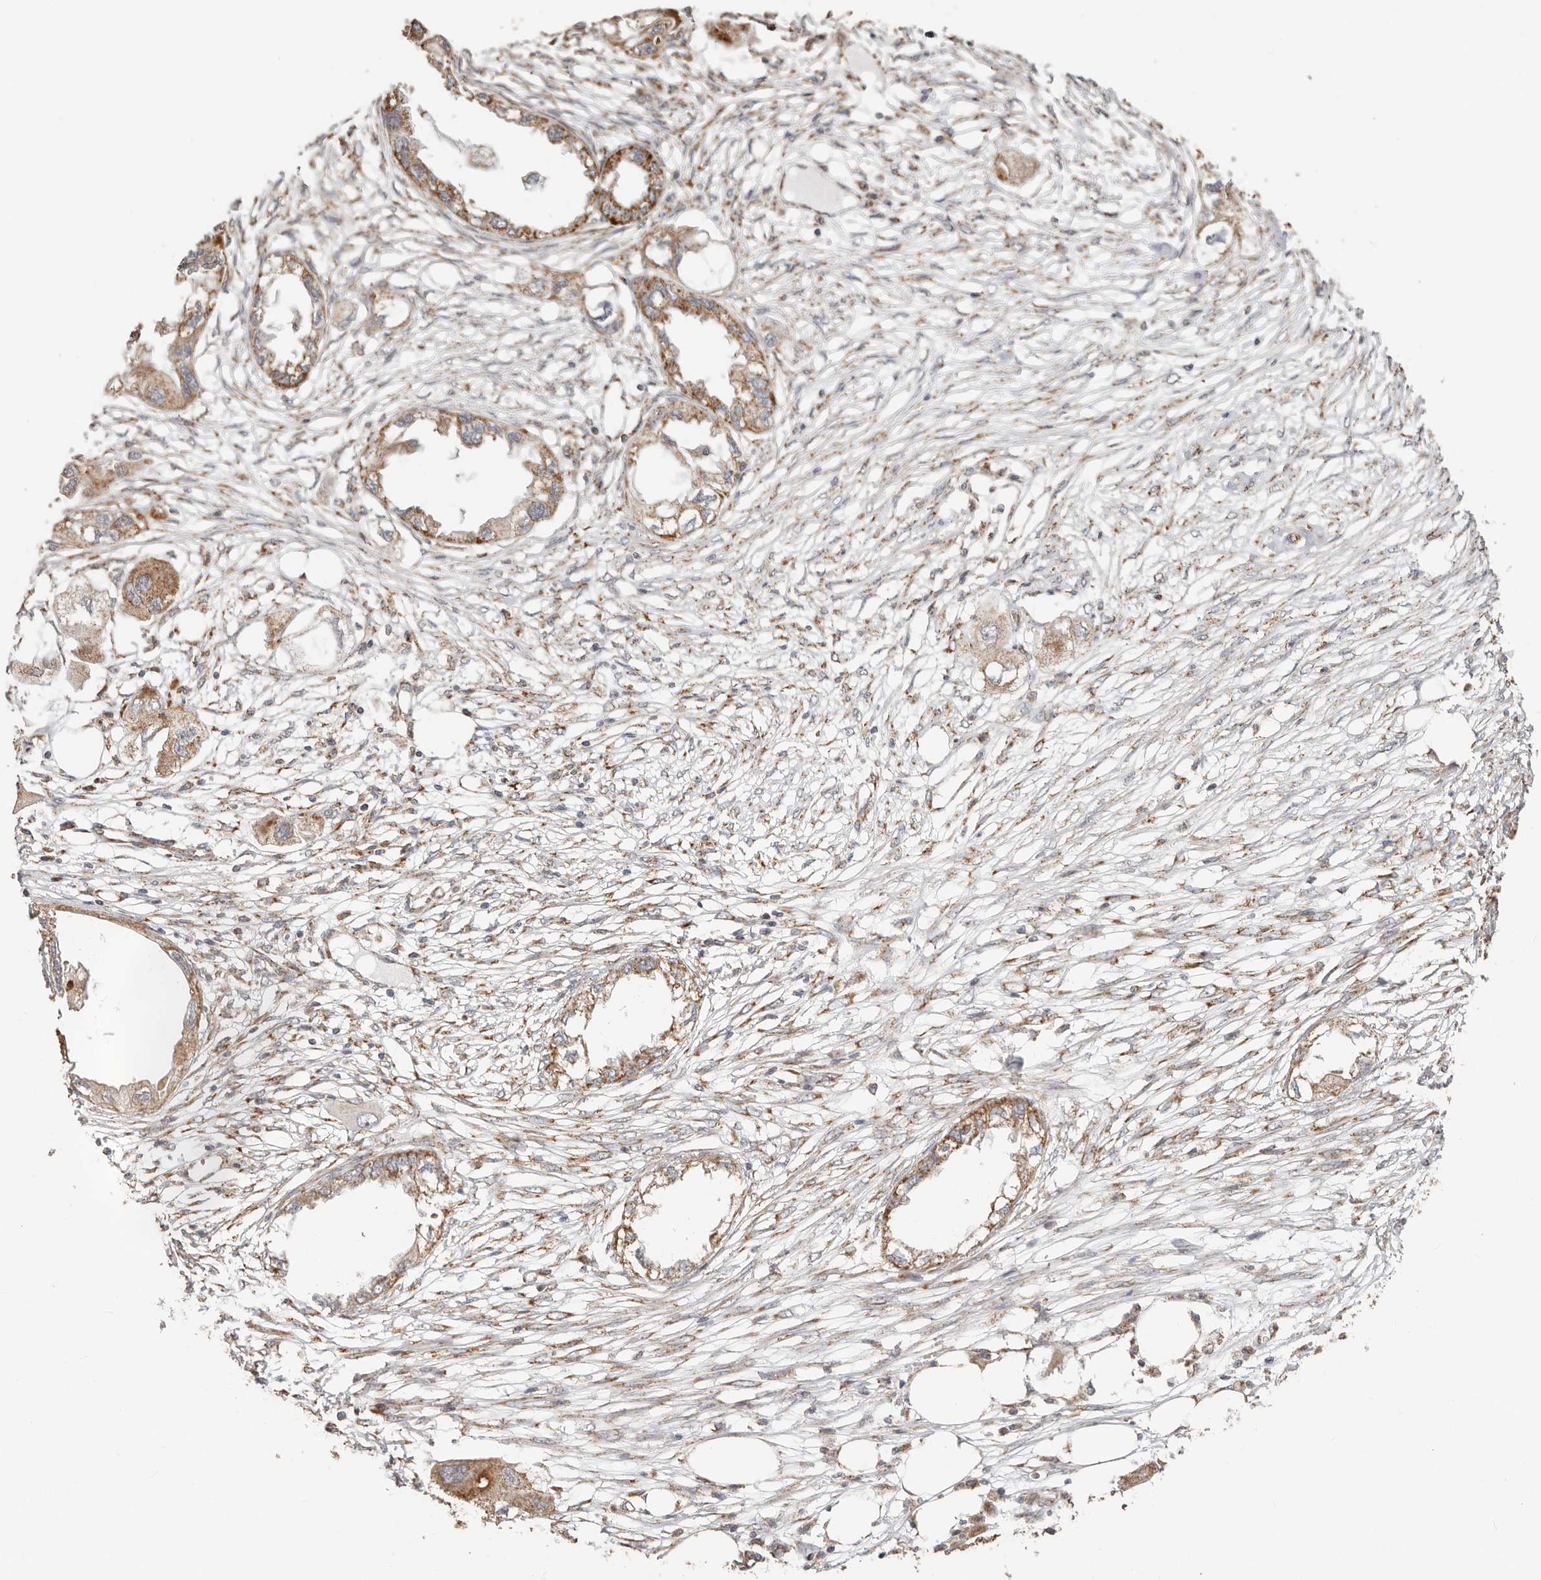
{"staining": {"intensity": "moderate", "quantity": ">75%", "location": "cytoplasmic/membranous"}, "tissue": "endometrial cancer", "cell_type": "Tumor cells", "image_type": "cancer", "snomed": [{"axis": "morphology", "description": "Adenocarcinoma, NOS"}, {"axis": "morphology", "description": "Adenocarcinoma, metastatic, NOS"}, {"axis": "topography", "description": "Adipose tissue"}, {"axis": "topography", "description": "Endometrium"}], "caption": "A brown stain highlights moderate cytoplasmic/membranous staining of a protein in endometrial cancer (adenocarcinoma) tumor cells. (IHC, brightfield microscopy, high magnification).", "gene": "NDUFB11", "patient": {"sex": "female", "age": 67}}